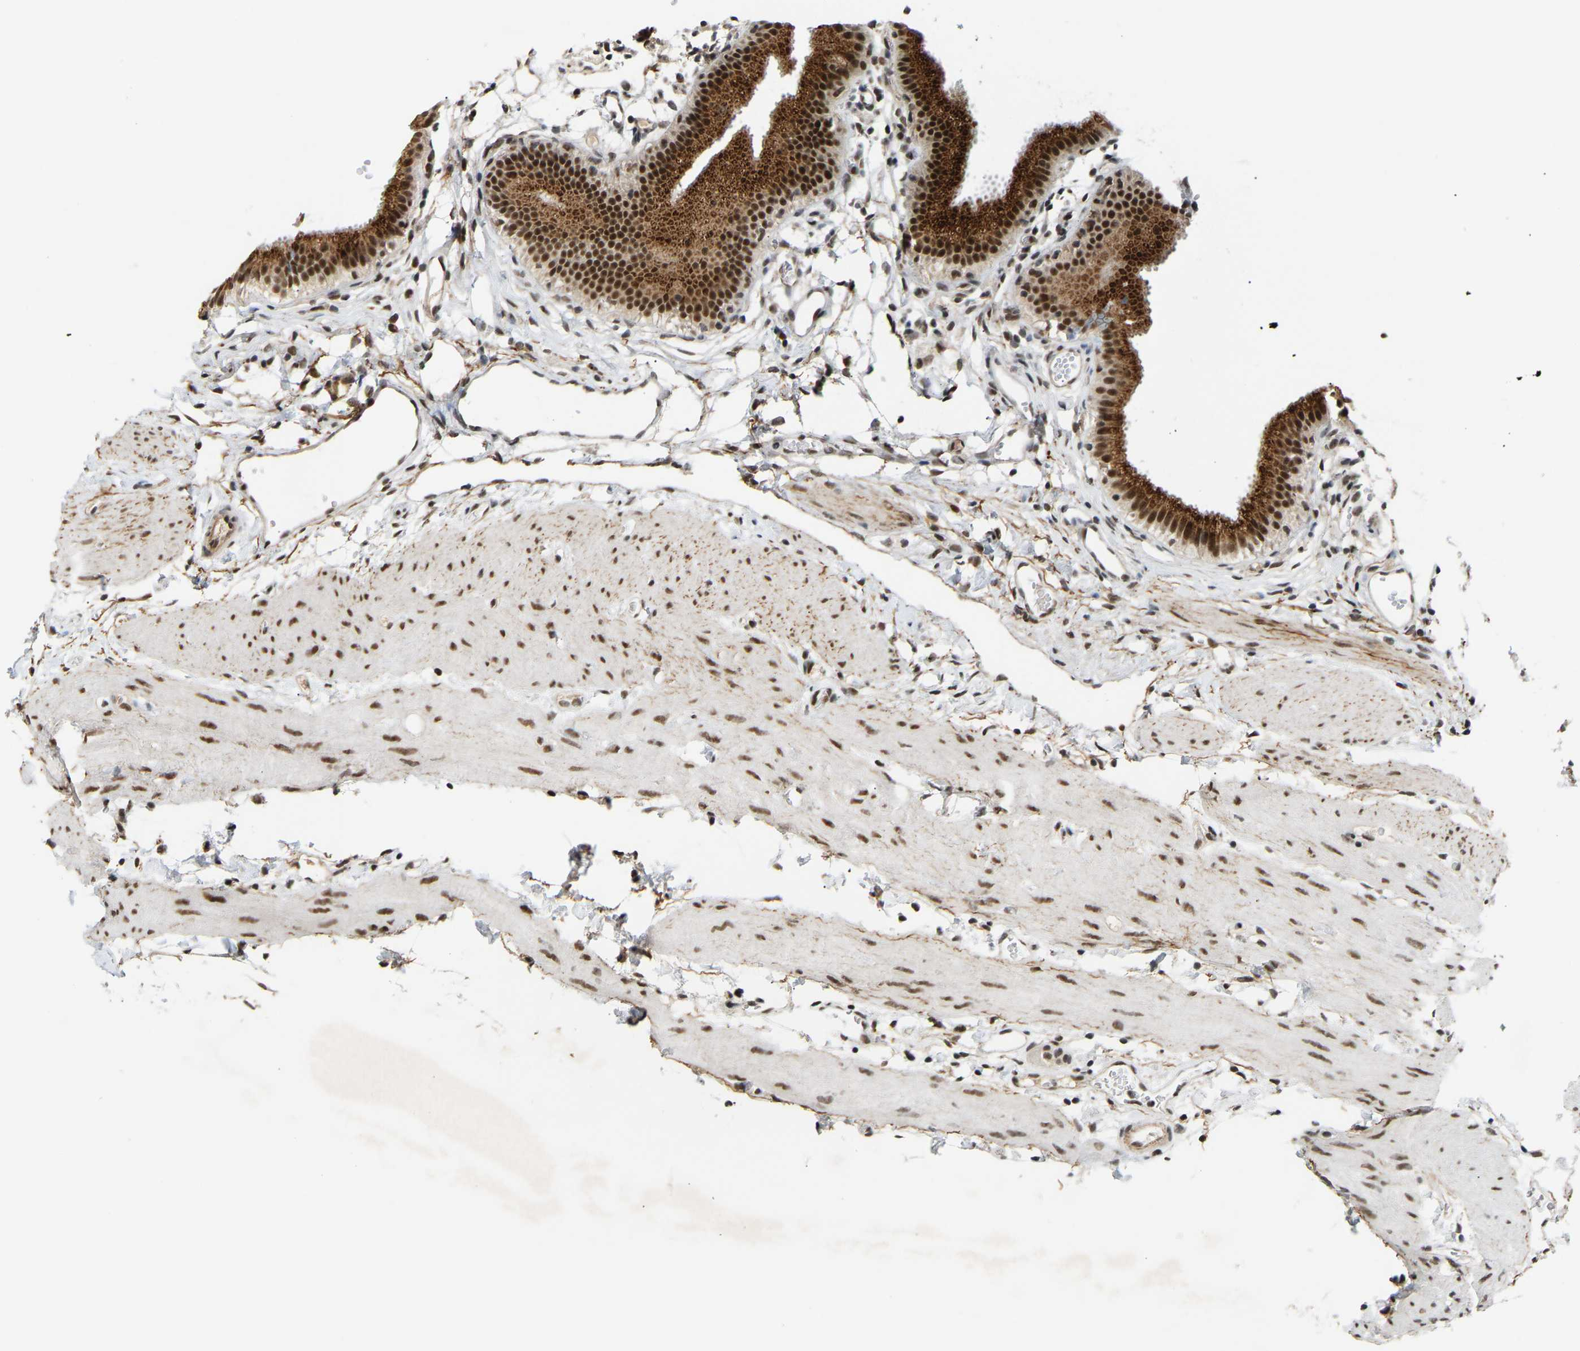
{"staining": {"intensity": "strong", "quantity": ">75%", "location": "cytoplasmic/membranous,nuclear"}, "tissue": "gallbladder", "cell_type": "Glandular cells", "image_type": "normal", "snomed": [{"axis": "morphology", "description": "Normal tissue, NOS"}, {"axis": "topography", "description": "Gallbladder"}], "caption": "Immunohistochemistry (DAB) staining of benign human gallbladder shows strong cytoplasmic/membranous,nuclear protein staining in about >75% of glandular cells. The staining was performed using DAB to visualize the protein expression in brown, while the nuclei were stained in blue with hematoxylin (Magnification: 20x).", "gene": "RBM15", "patient": {"sex": "female", "age": 26}}